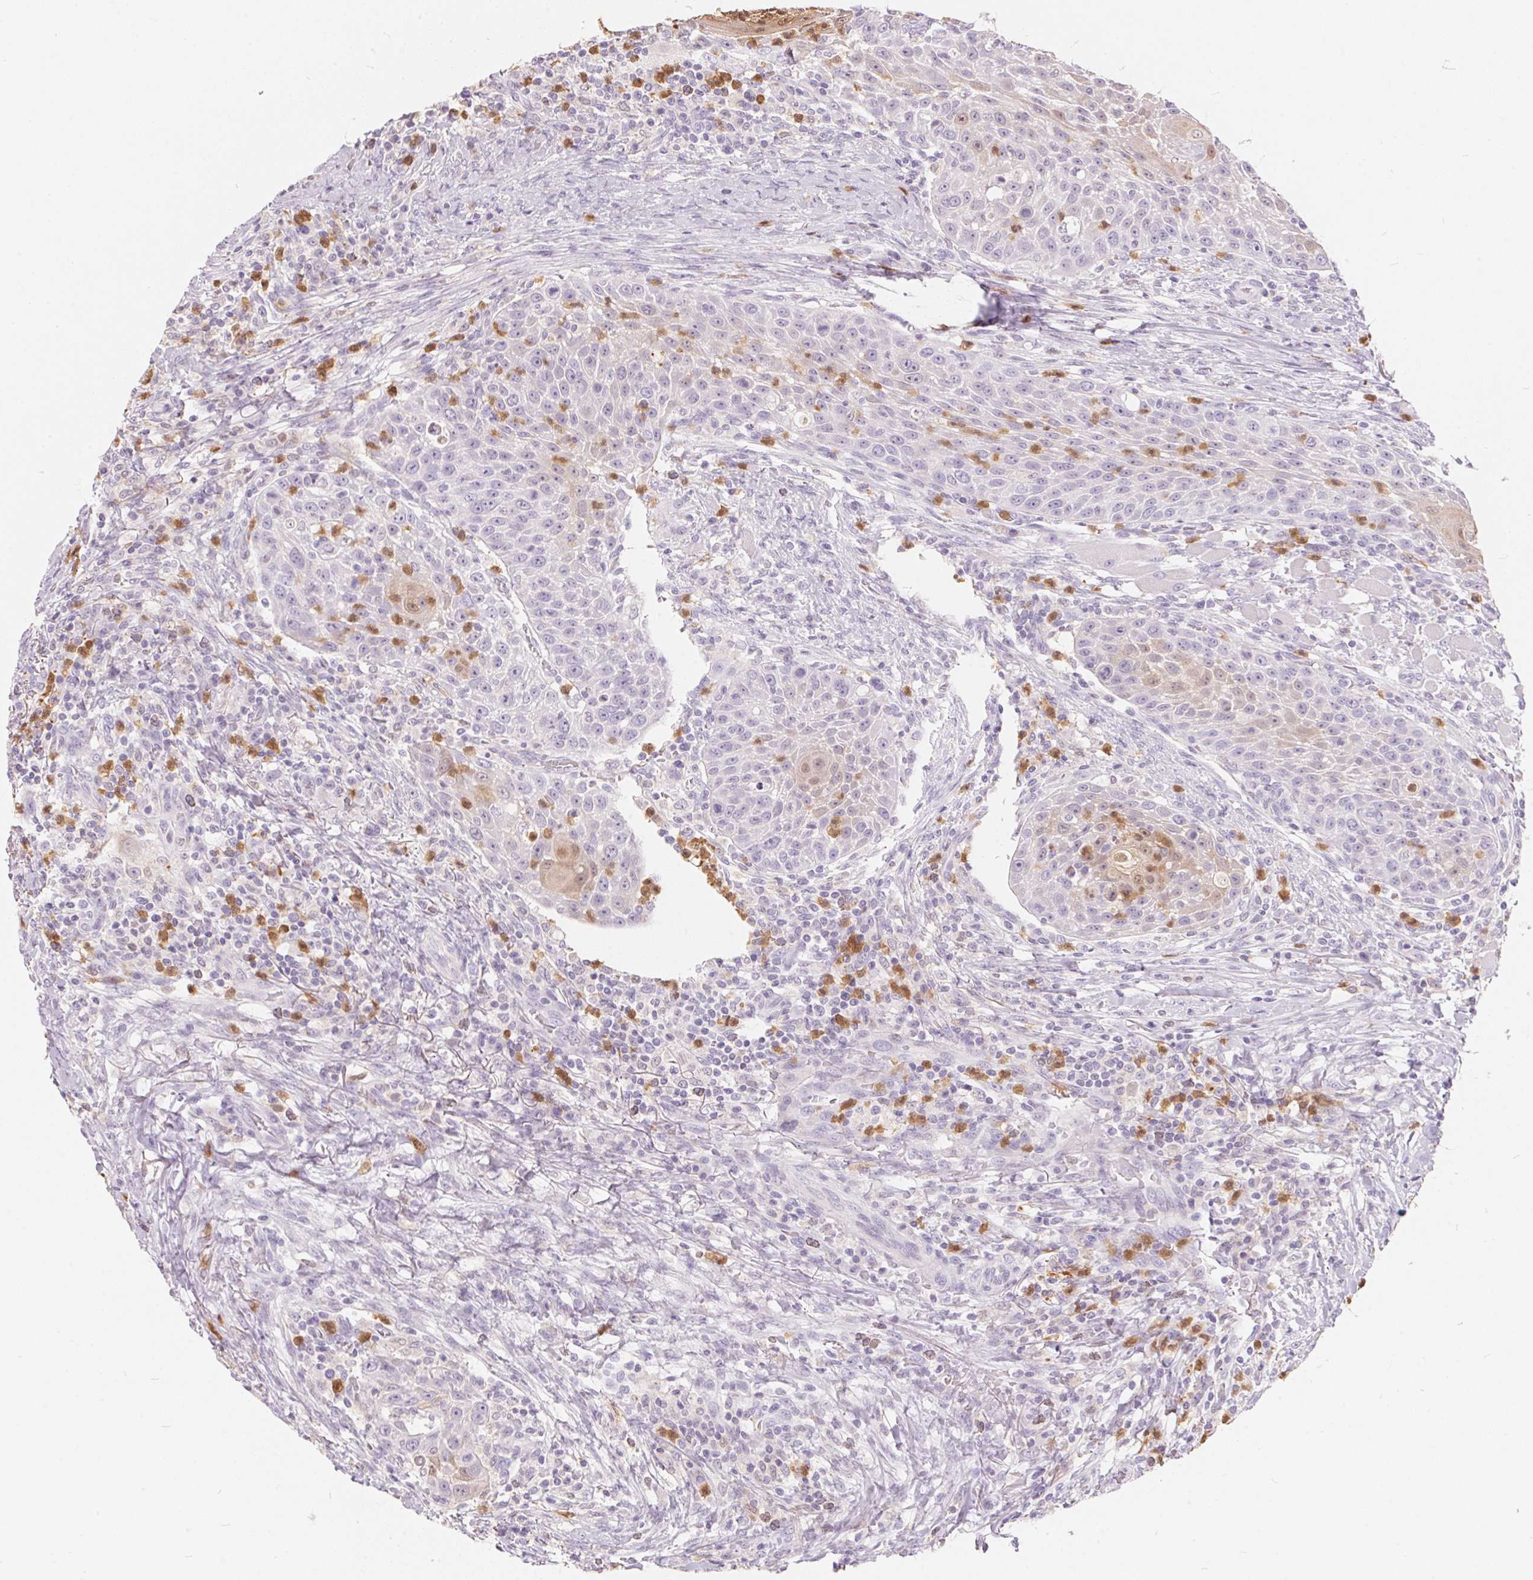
{"staining": {"intensity": "weak", "quantity": "<25%", "location": "cytoplasmic/membranous,nuclear"}, "tissue": "head and neck cancer", "cell_type": "Tumor cells", "image_type": "cancer", "snomed": [{"axis": "morphology", "description": "Squamous cell carcinoma, NOS"}, {"axis": "topography", "description": "Head-Neck"}], "caption": "DAB (3,3'-diaminobenzidine) immunohistochemical staining of human head and neck cancer displays no significant positivity in tumor cells.", "gene": "SERPINB1", "patient": {"sex": "male", "age": 69}}